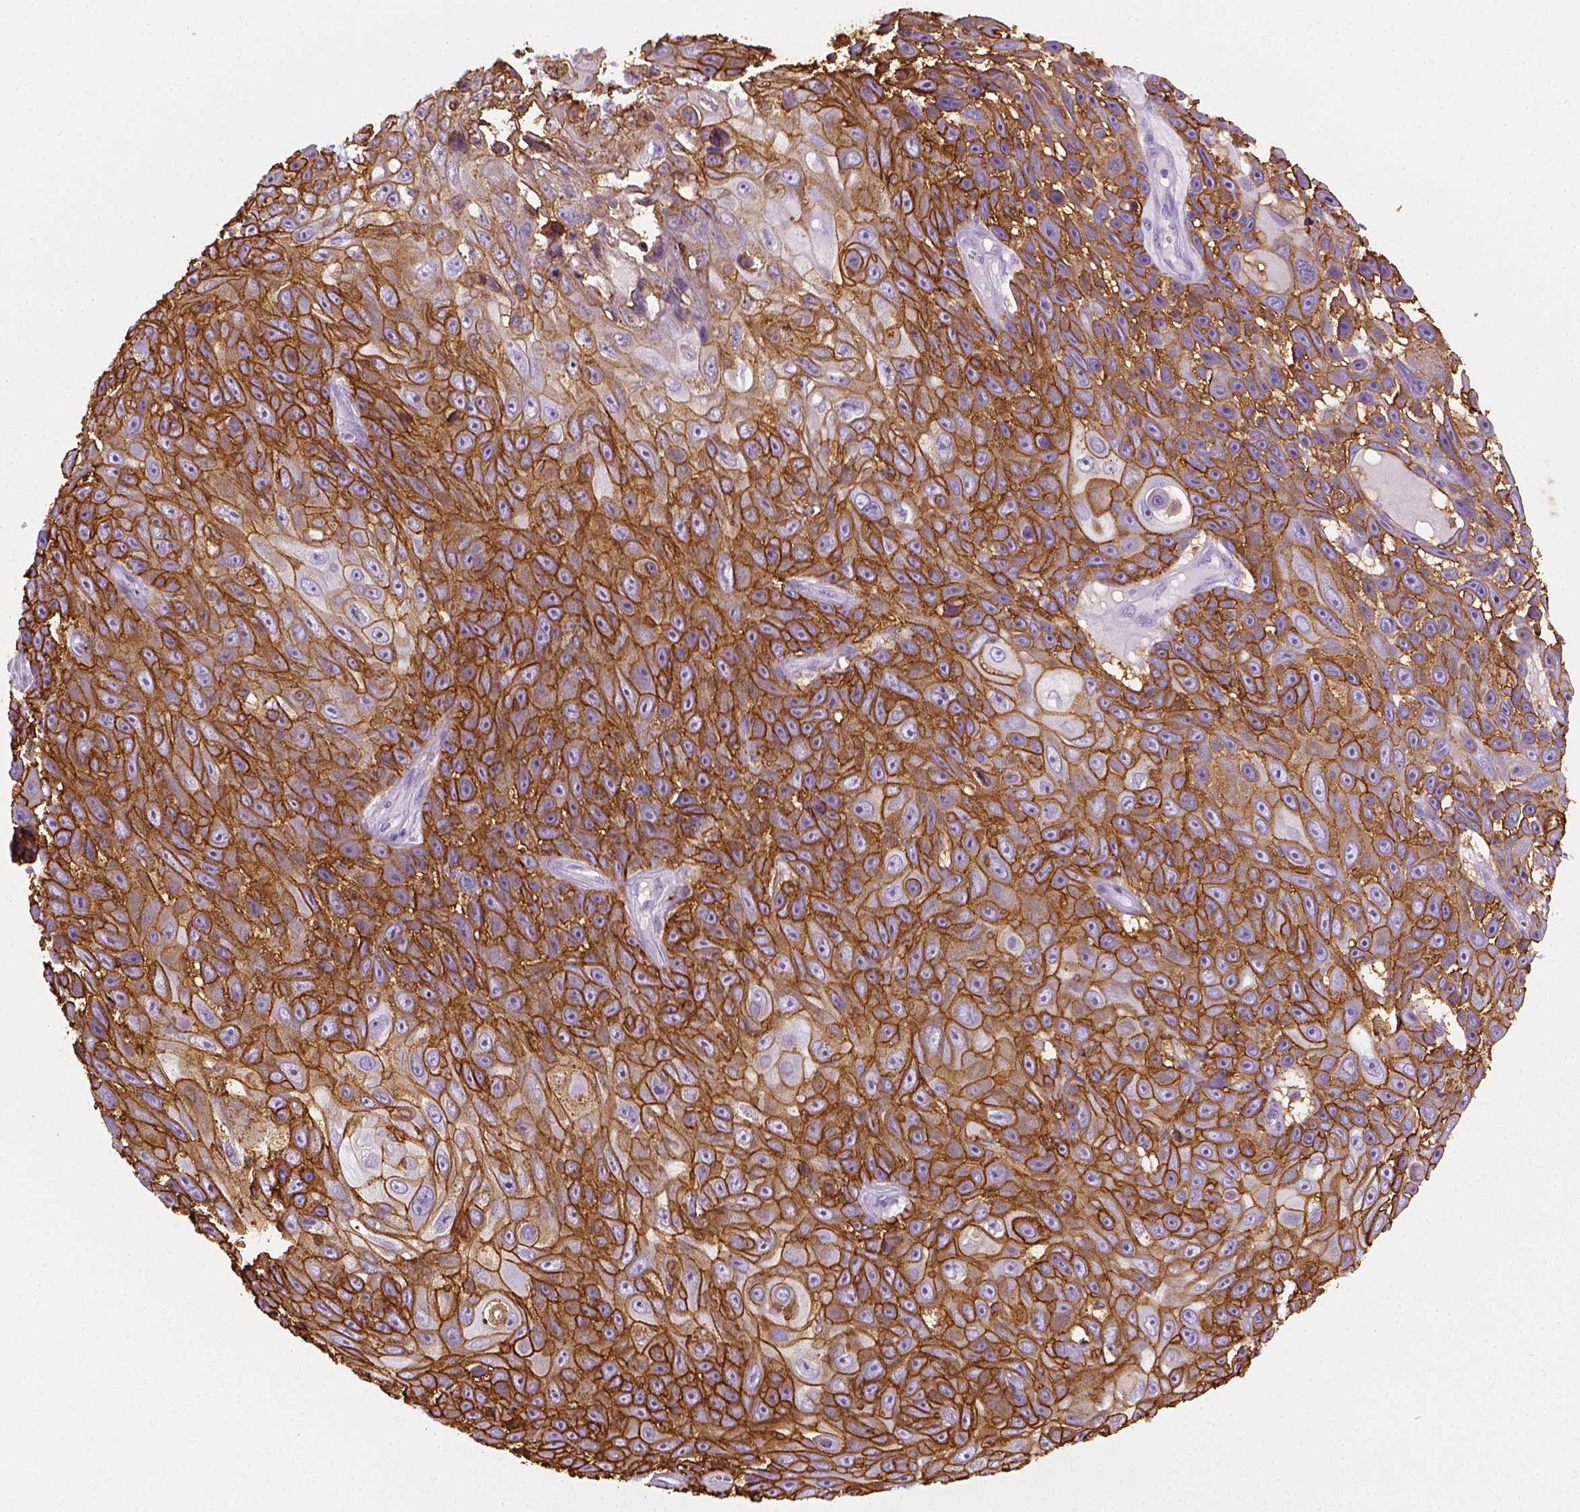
{"staining": {"intensity": "strong", "quantity": ">75%", "location": "cytoplasmic/membranous"}, "tissue": "skin cancer", "cell_type": "Tumor cells", "image_type": "cancer", "snomed": [{"axis": "morphology", "description": "Squamous cell carcinoma, NOS"}, {"axis": "topography", "description": "Skin"}], "caption": "The immunohistochemical stain shows strong cytoplasmic/membranous positivity in tumor cells of skin cancer (squamous cell carcinoma) tissue.", "gene": "AQP3", "patient": {"sex": "male", "age": 82}}